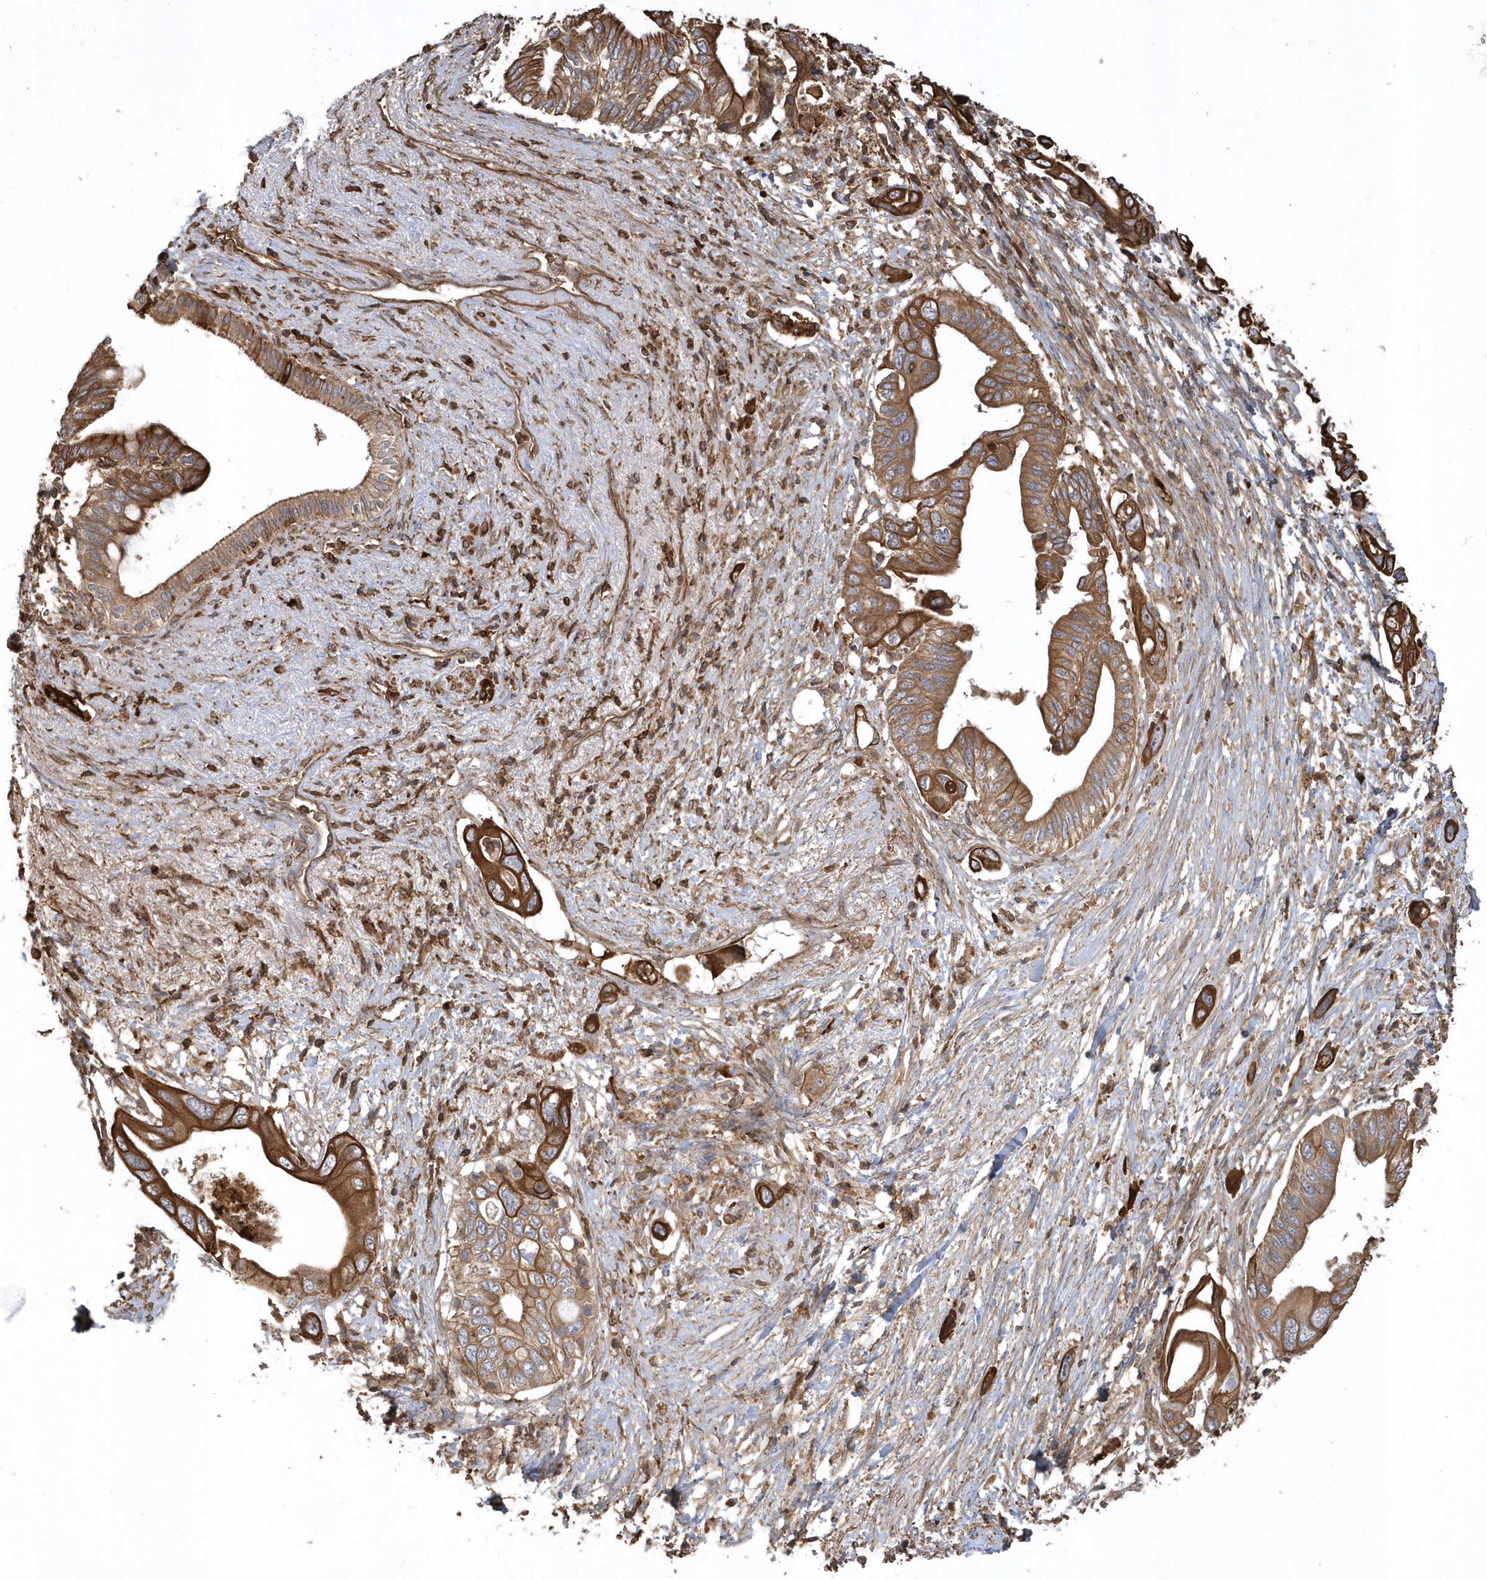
{"staining": {"intensity": "strong", "quantity": ">75%", "location": "cytoplasmic/membranous"}, "tissue": "pancreatic cancer", "cell_type": "Tumor cells", "image_type": "cancer", "snomed": [{"axis": "morphology", "description": "Adenocarcinoma, NOS"}, {"axis": "topography", "description": "Pancreas"}], "caption": "Immunohistochemical staining of human adenocarcinoma (pancreatic) displays high levels of strong cytoplasmic/membranous positivity in approximately >75% of tumor cells. The protein of interest is stained brown, and the nuclei are stained in blue (DAB (3,3'-diaminobenzidine) IHC with brightfield microscopy, high magnification).", "gene": "SENP8", "patient": {"sex": "male", "age": 66}}